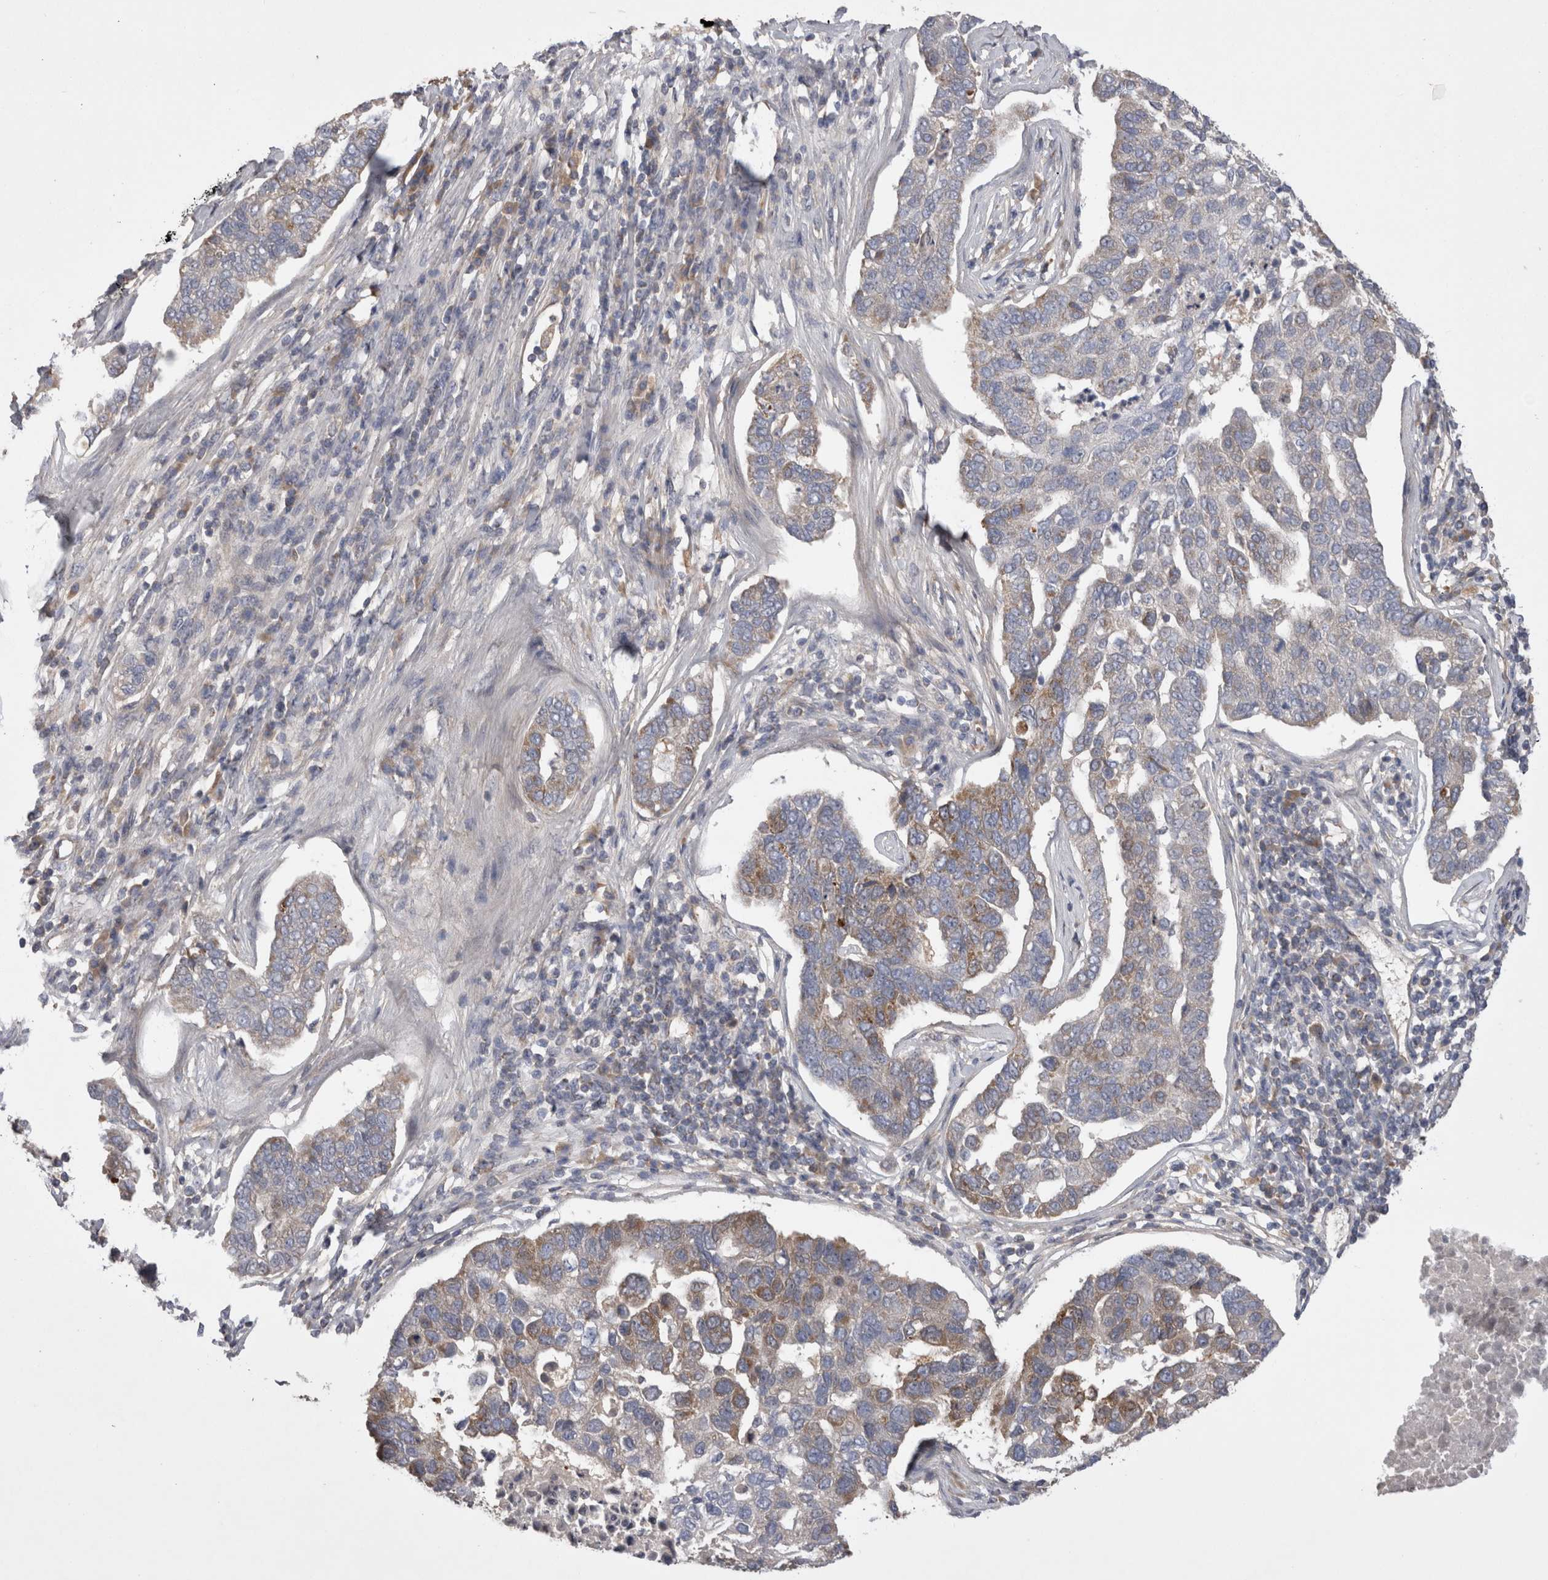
{"staining": {"intensity": "weak", "quantity": "25%-75%", "location": "cytoplasmic/membranous"}, "tissue": "pancreatic cancer", "cell_type": "Tumor cells", "image_type": "cancer", "snomed": [{"axis": "morphology", "description": "Adenocarcinoma, NOS"}, {"axis": "topography", "description": "Pancreas"}], "caption": "Tumor cells exhibit low levels of weak cytoplasmic/membranous expression in approximately 25%-75% of cells in human pancreatic adenocarcinoma.", "gene": "DARS2", "patient": {"sex": "female", "age": 61}}